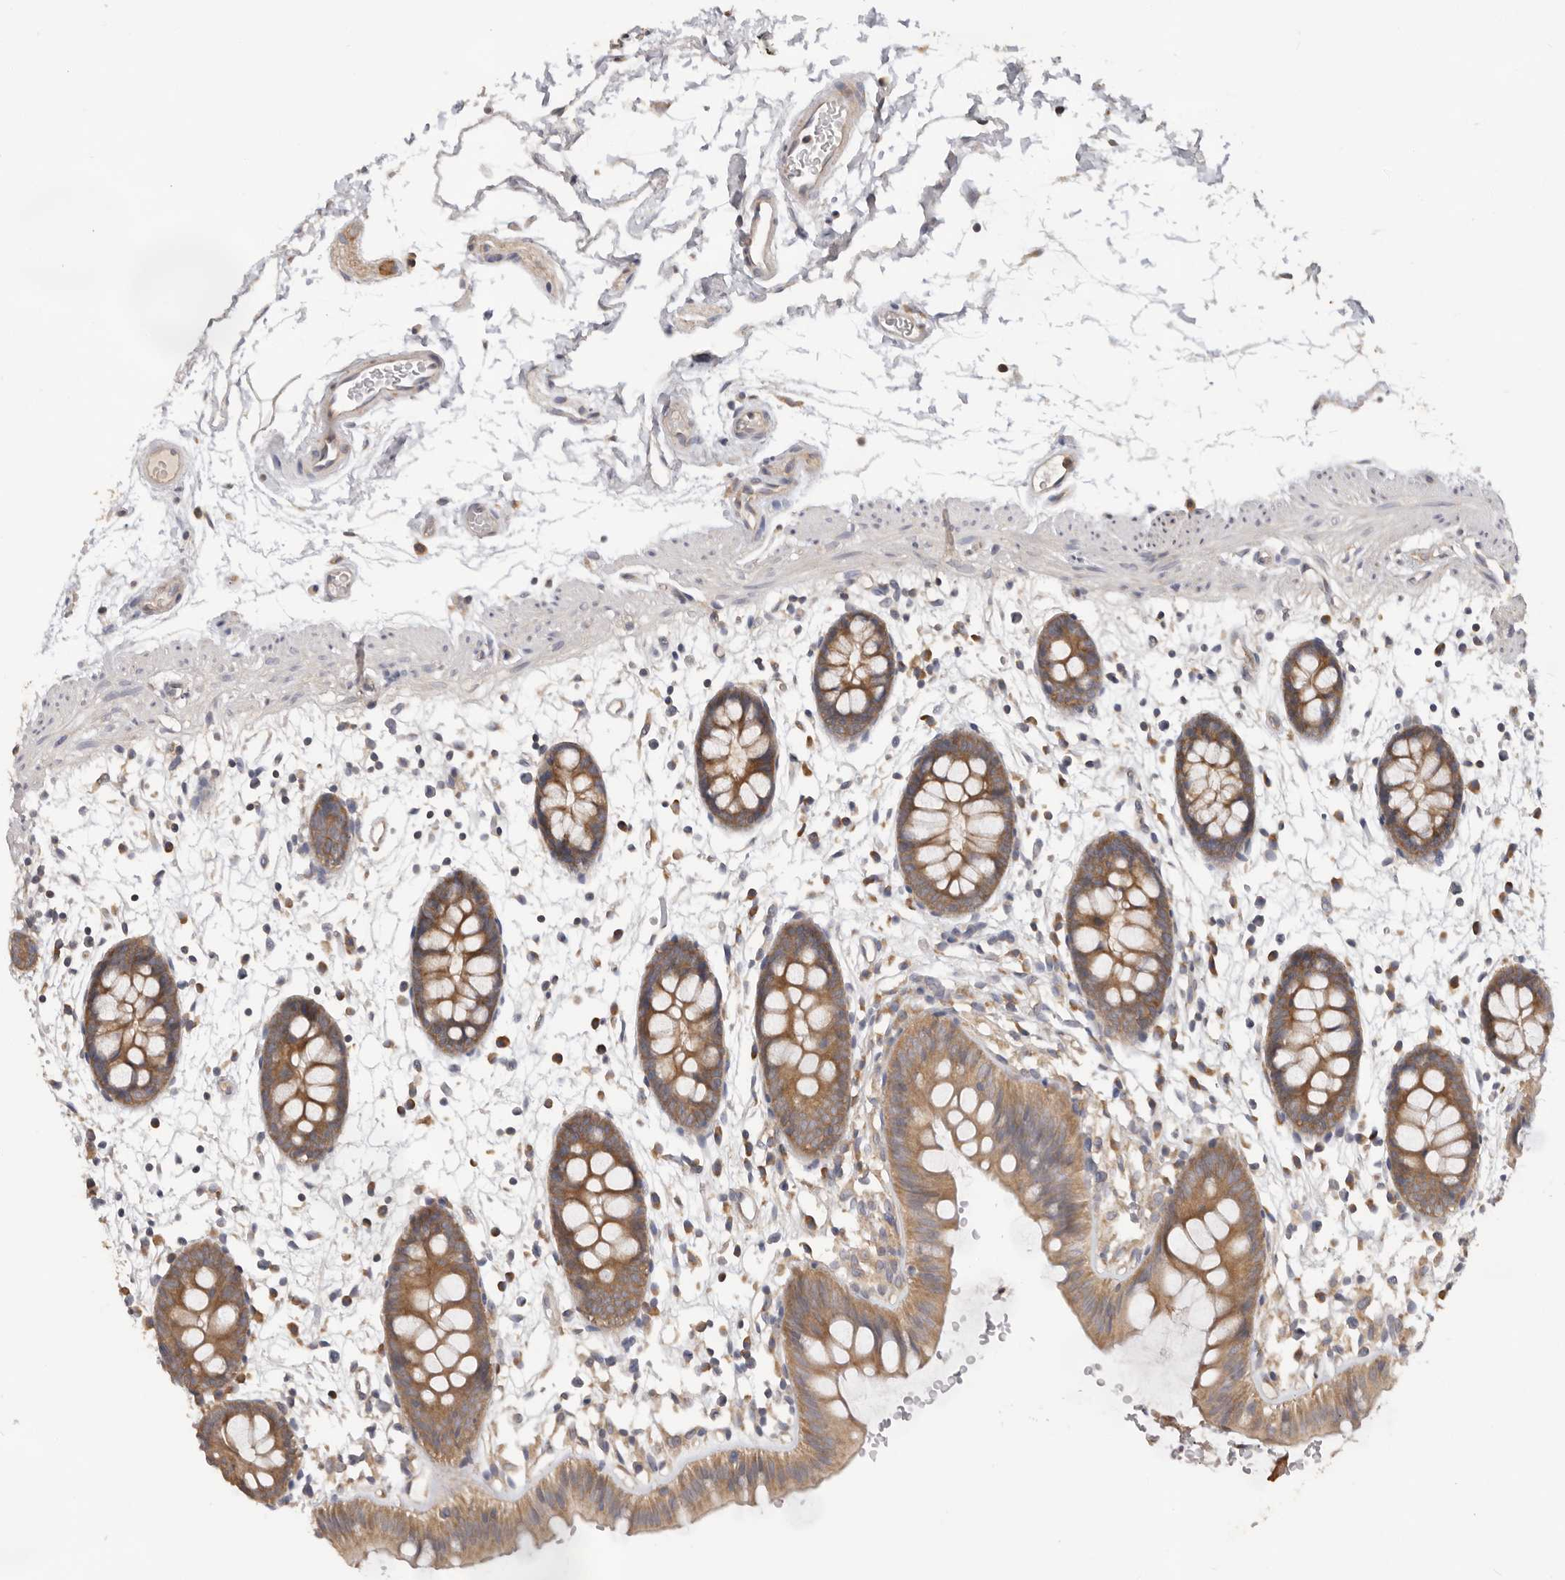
{"staining": {"intensity": "weak", "quantity": ">75%", "location": "cytoplasmic/membranous"}, "tissue": "colon", "cell_type": "Endothelial cells", "image_type": "normal", "snomed": [{"axis": "morphology", "description": "Normal tissue, NOS"}, {"axis": "topography", "description": "Colon"}], "caption": "The histopathology image shows staining of normal colon, revealing weak cytoplasmic/membranous protein staining (brown color) within endothelial cells.", "gene": "PPP1R42", "patient": {"sex": "male", "age": 56}}